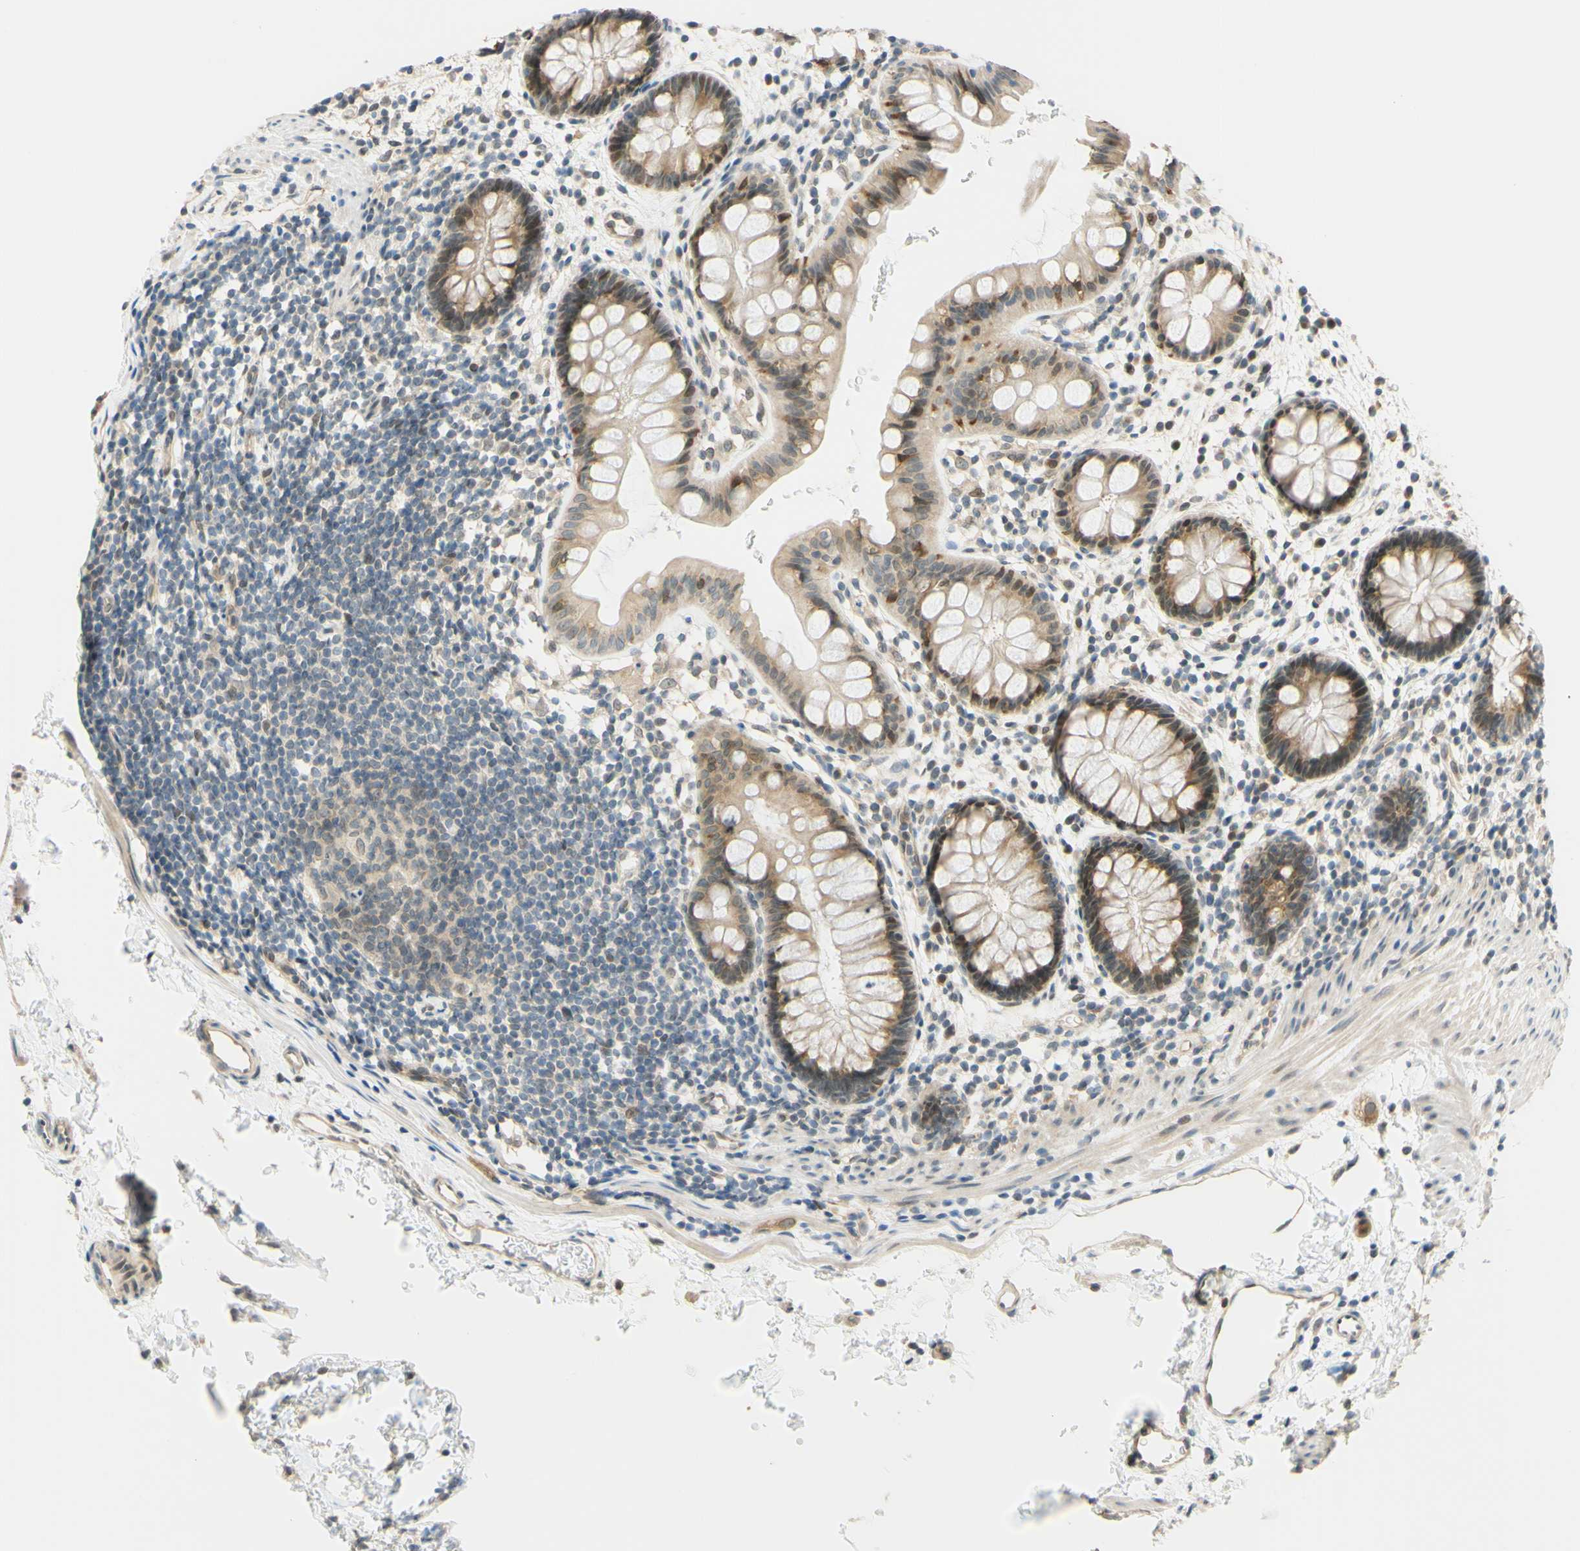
{"staining": {"intensity": "weak", "quantity": ">75%", "location": "cytoplasmic/membranous,nuclear"}, "tissue": "rectum", "cell_type": "Glandular cells", "image_type": "normal", "snomed": [{"axis": "morphology", "description": "Normal tissue, NOS"}, {"axis": "topography", "description": "Rectum"}], "caption": "Rectum was stained to show a protein in brown. There is low levels of weak cytoplasmic/membranous,nuclear expression in approximately >75% of glandular cells.", "gene": "C2CD2L", "patient": {"sex": "female", "age": 24}}